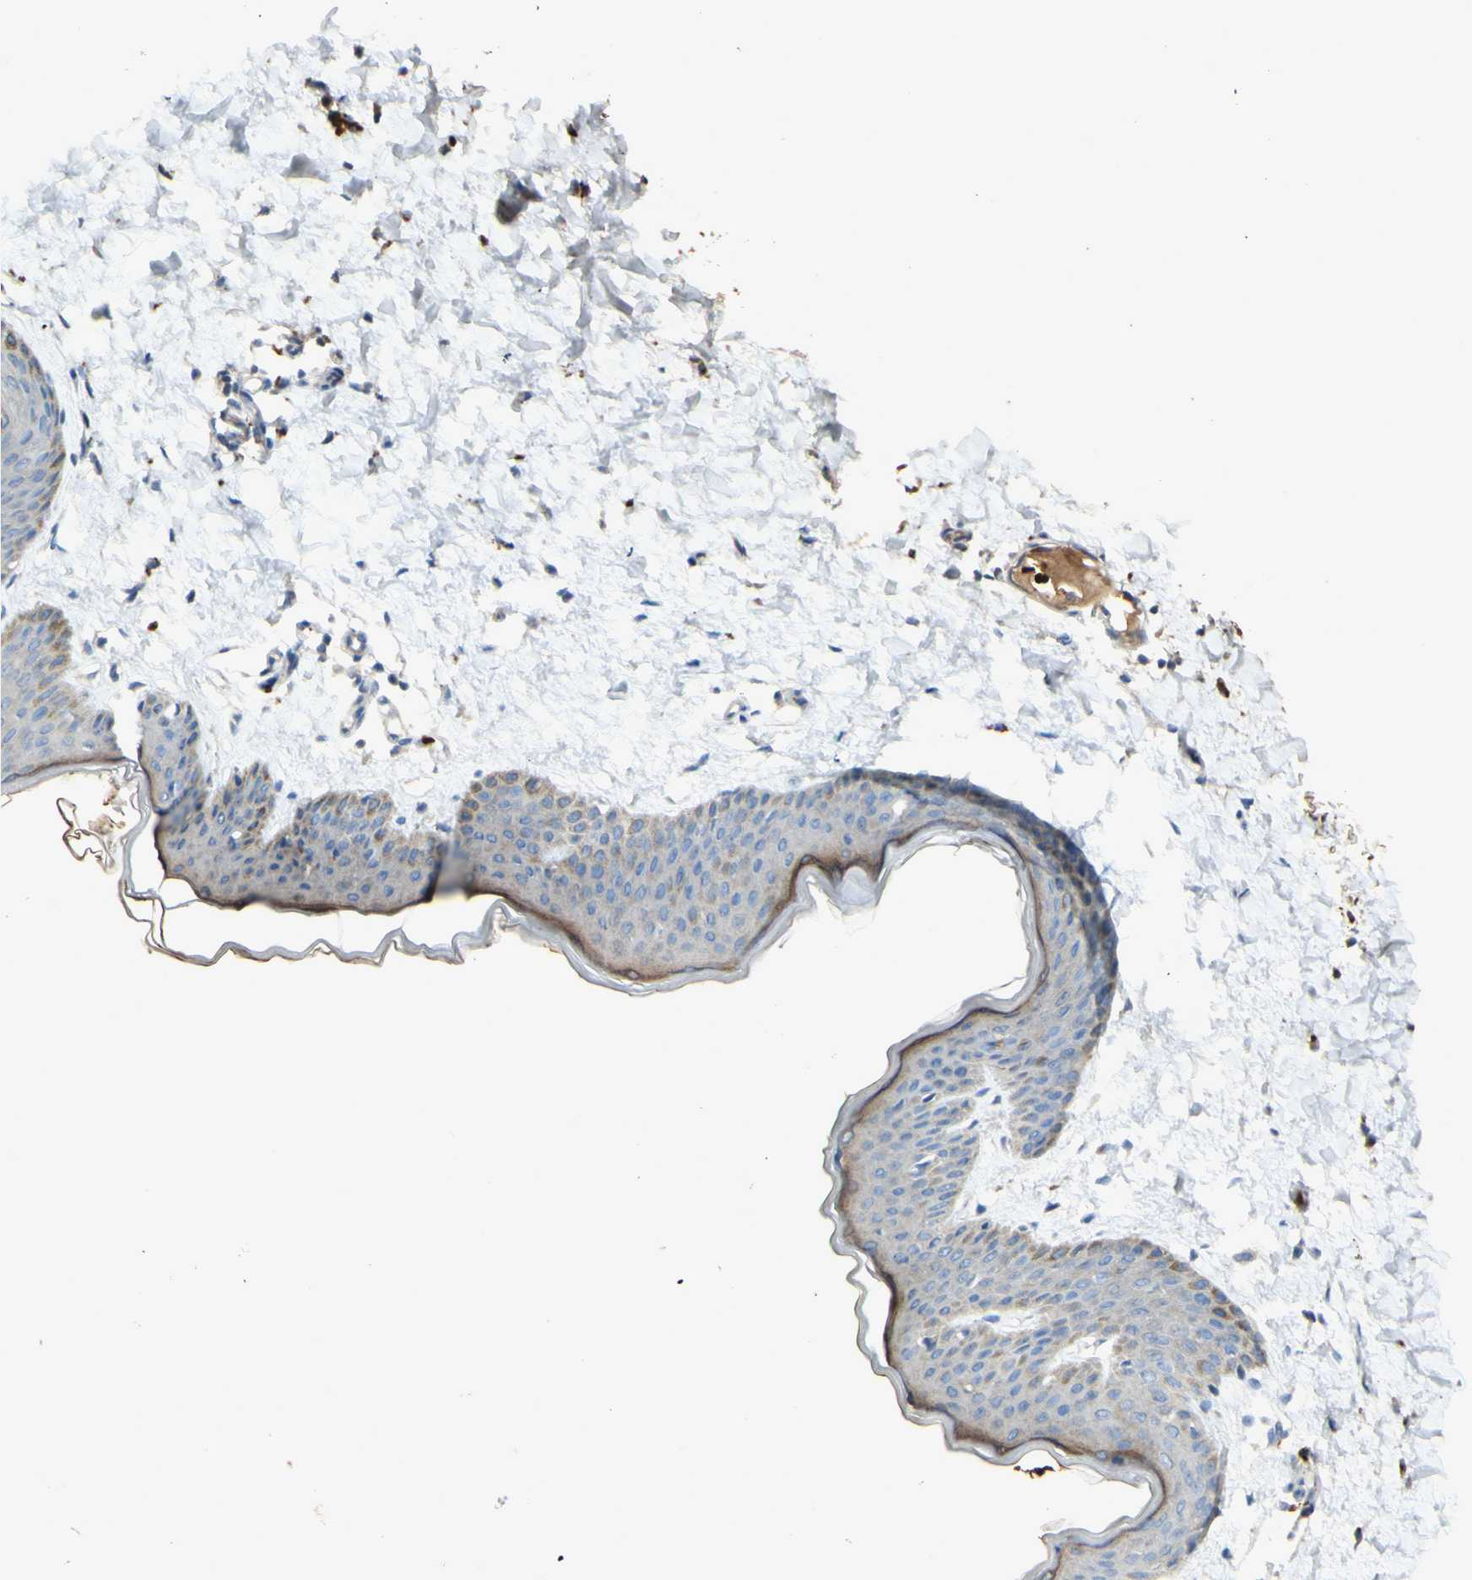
{"staining": {"intensity": "negative", "quantity": "none", "location": "none"}, "tissue": "skin", "cell_type": "Fibroblasts", "image_type": "normal", "snomed": [{"axis": "morphology", "description": "Normal tissue, NOS"}, {"axis": "topography", "description": "Skin"}], "caption": "IHC of unremarkable skin reveals no expression in fibroblasts.", "gene": "GAN", "patient": {"sex": "female", "age": 17}}